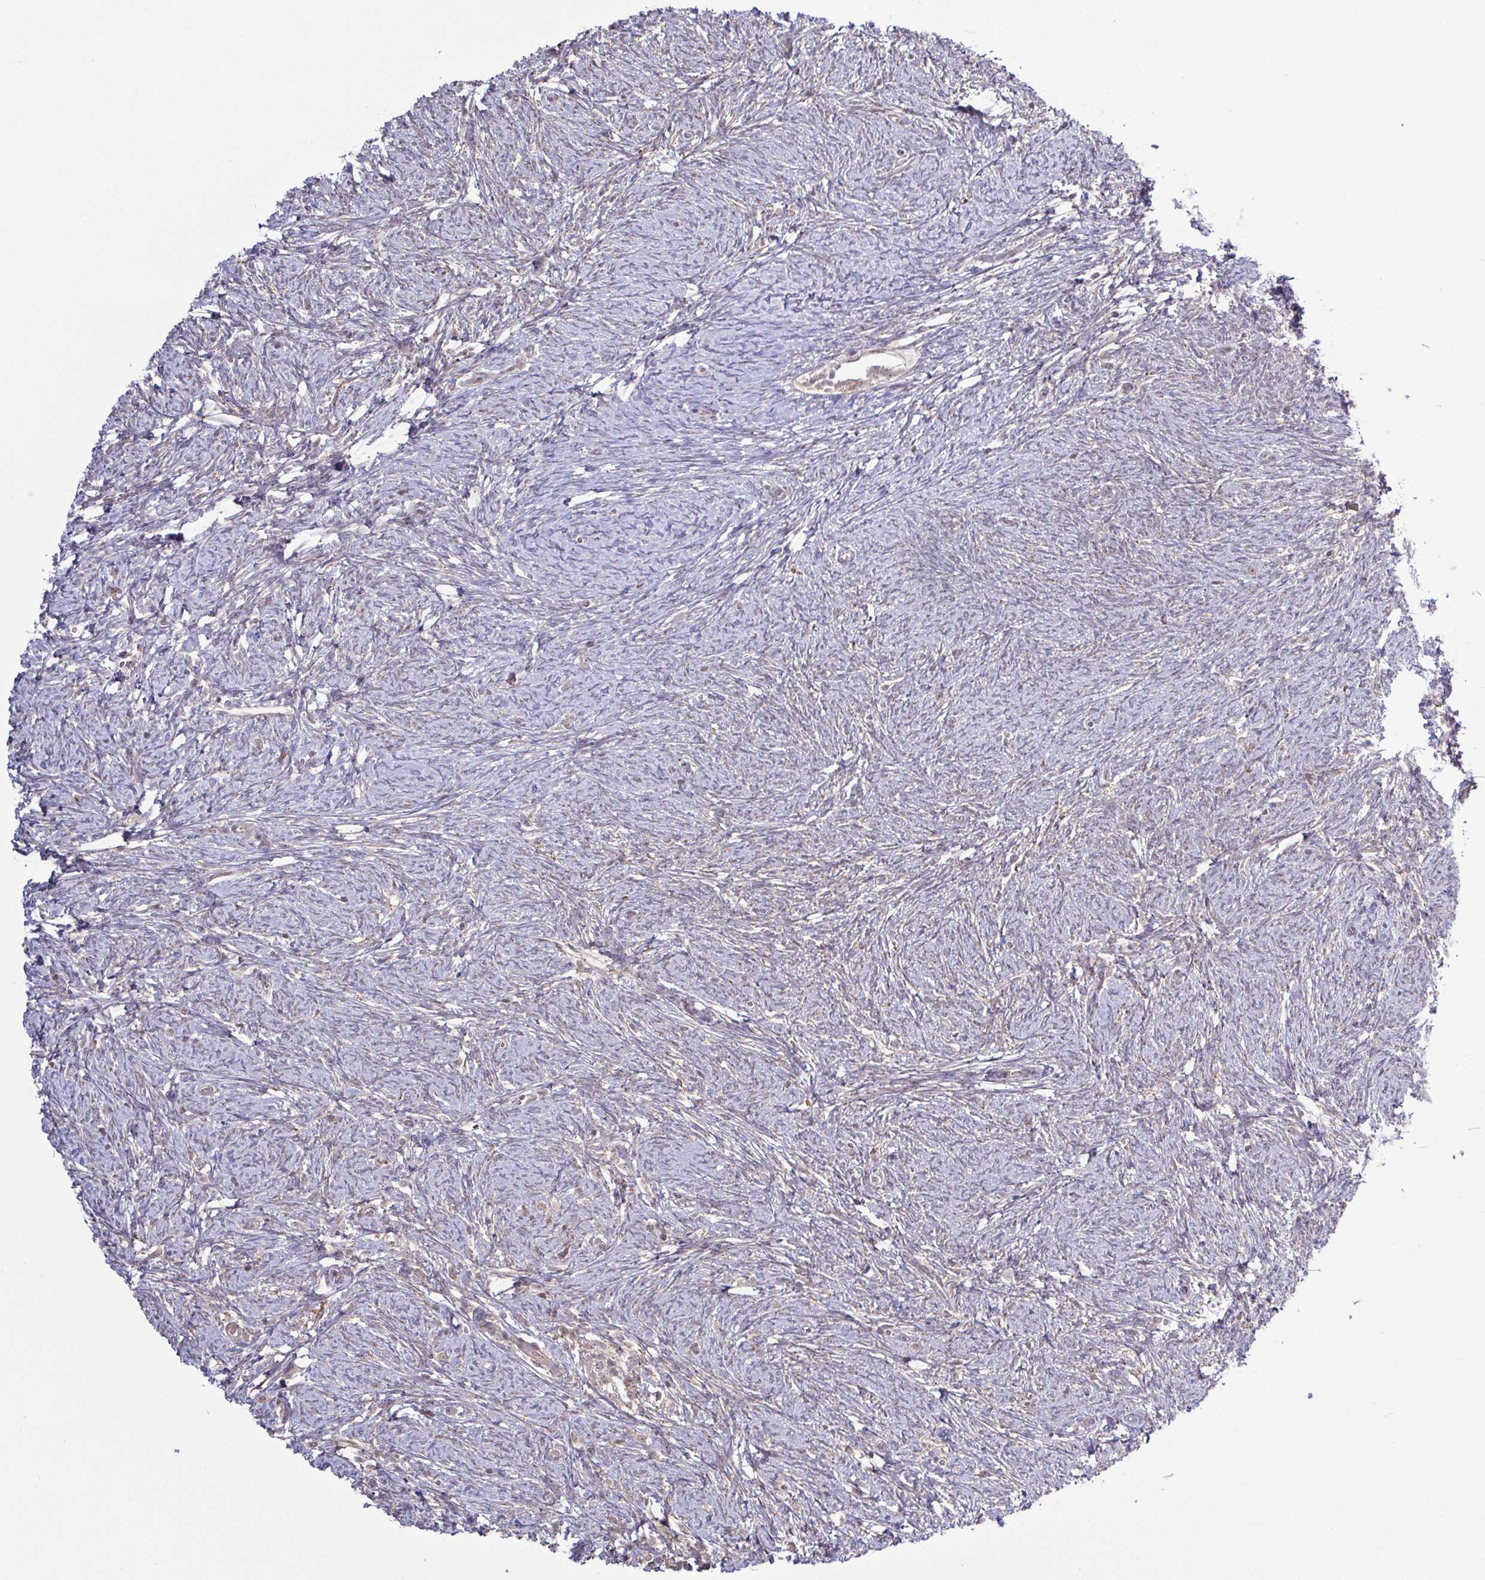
{"staining": {"intensity": "negative", "quantity": "none", "location": "none"}, "tissue": "ovary", "cell_type": "Follicle cells", "image_type": "normal", "snomed": [{"axis": "morphology", "description": "Normal tissue, NOS"}, {"axis": "topography", "description": "Ovary"}], "caption": "Immunohistochemical staining of benign human ovary reveals no significant expression in follicle cells.", "gene": "RSL24D1", "patient": {"sex": "female", "age": 41}}